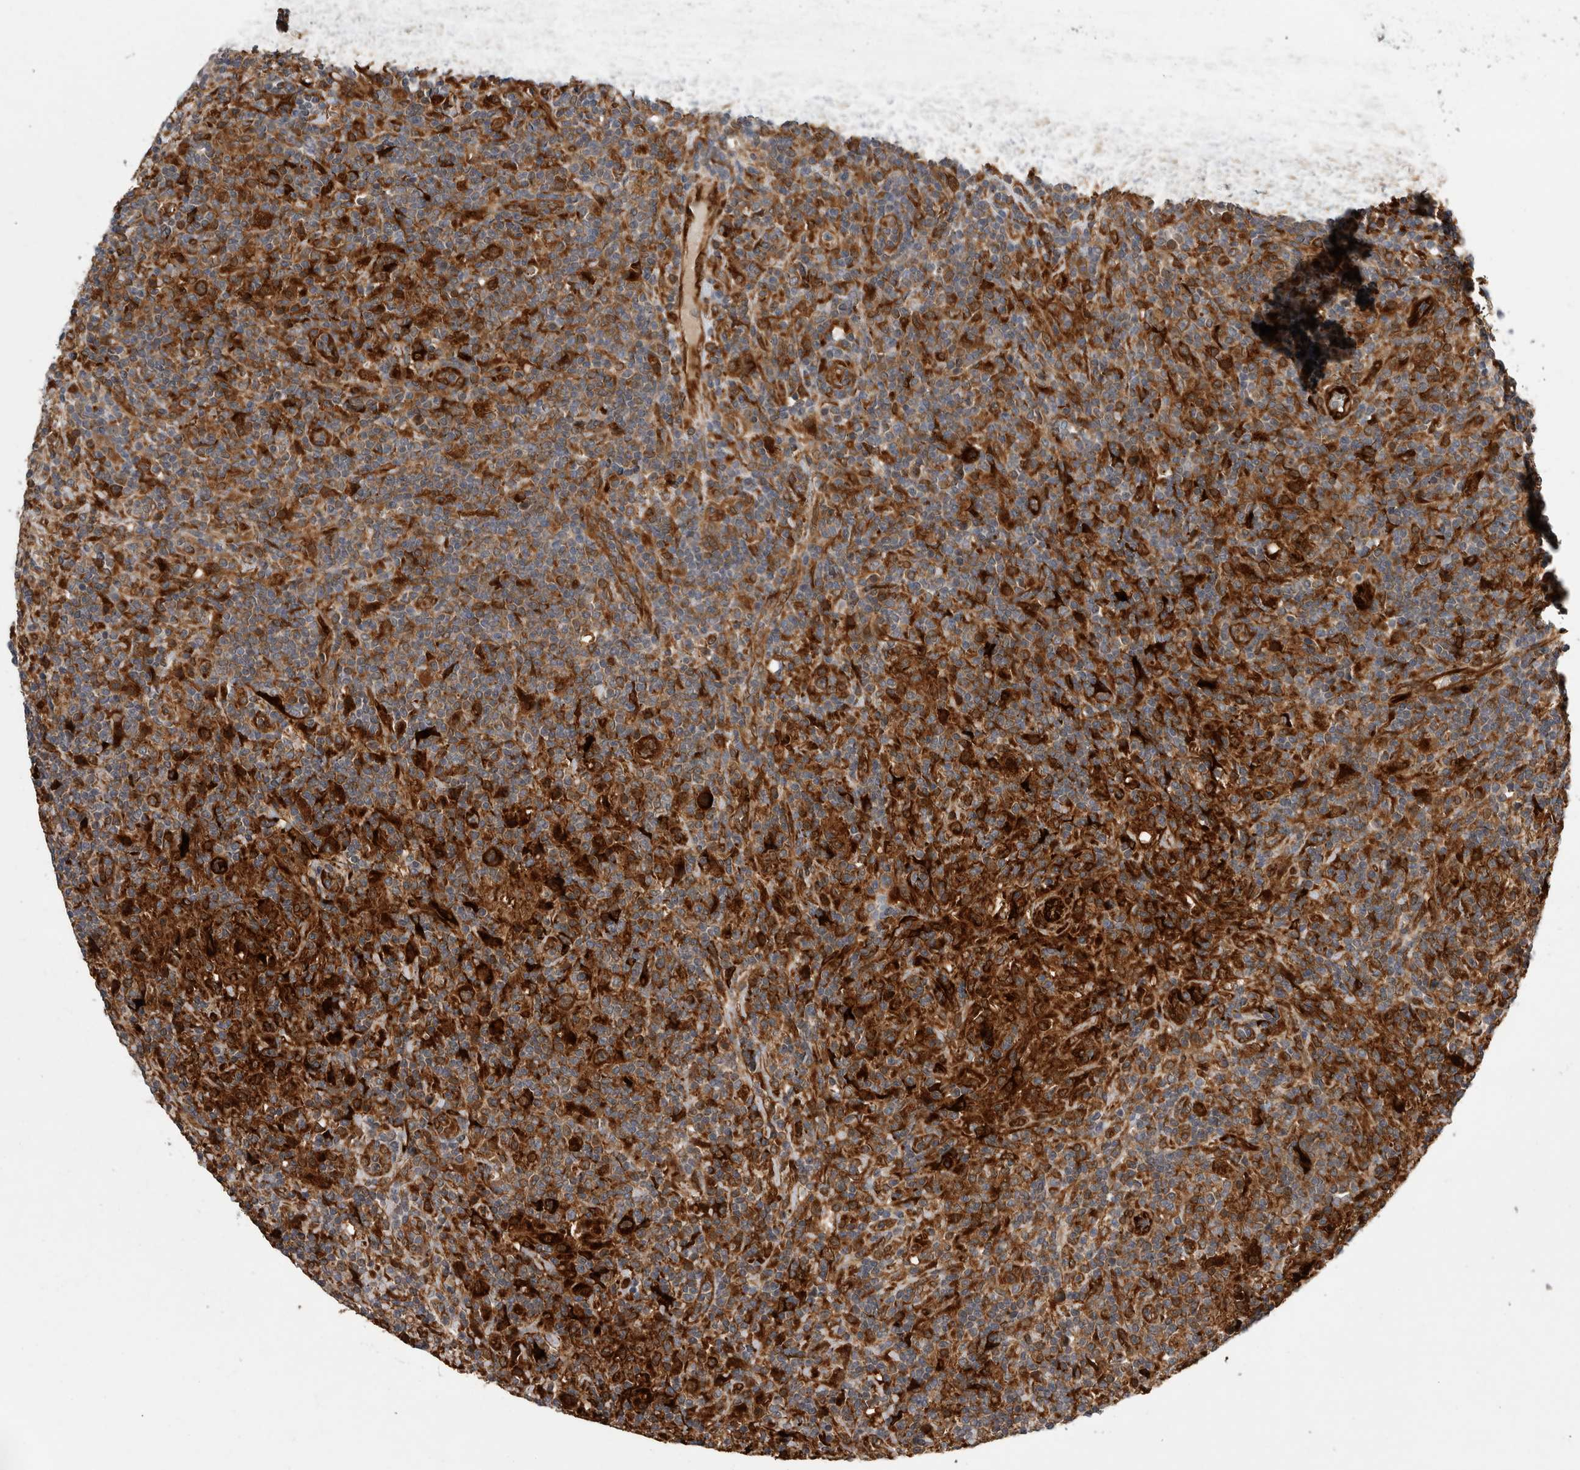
{"staining": {"intensity": "strong", "quantity": ">75%", "location": "cytoplasmic/membranous"}, "tissue": "lymphoma", "cell_type": "Tumor cells", "image_type": "cancer", "snomed": [{"axis": "morphology", "description": "Hodgkin's disease, NOS"}, {"axis": "topography", "description": "Lymph node"}], "caption": "Protein analysis of Hodgkin's disease tissue demonstrates strong cytoplasmic/membranous staining in about >75% of tumor cells.", "gene": "APOL2", "patient": {"sex": "male", "age": 70}}